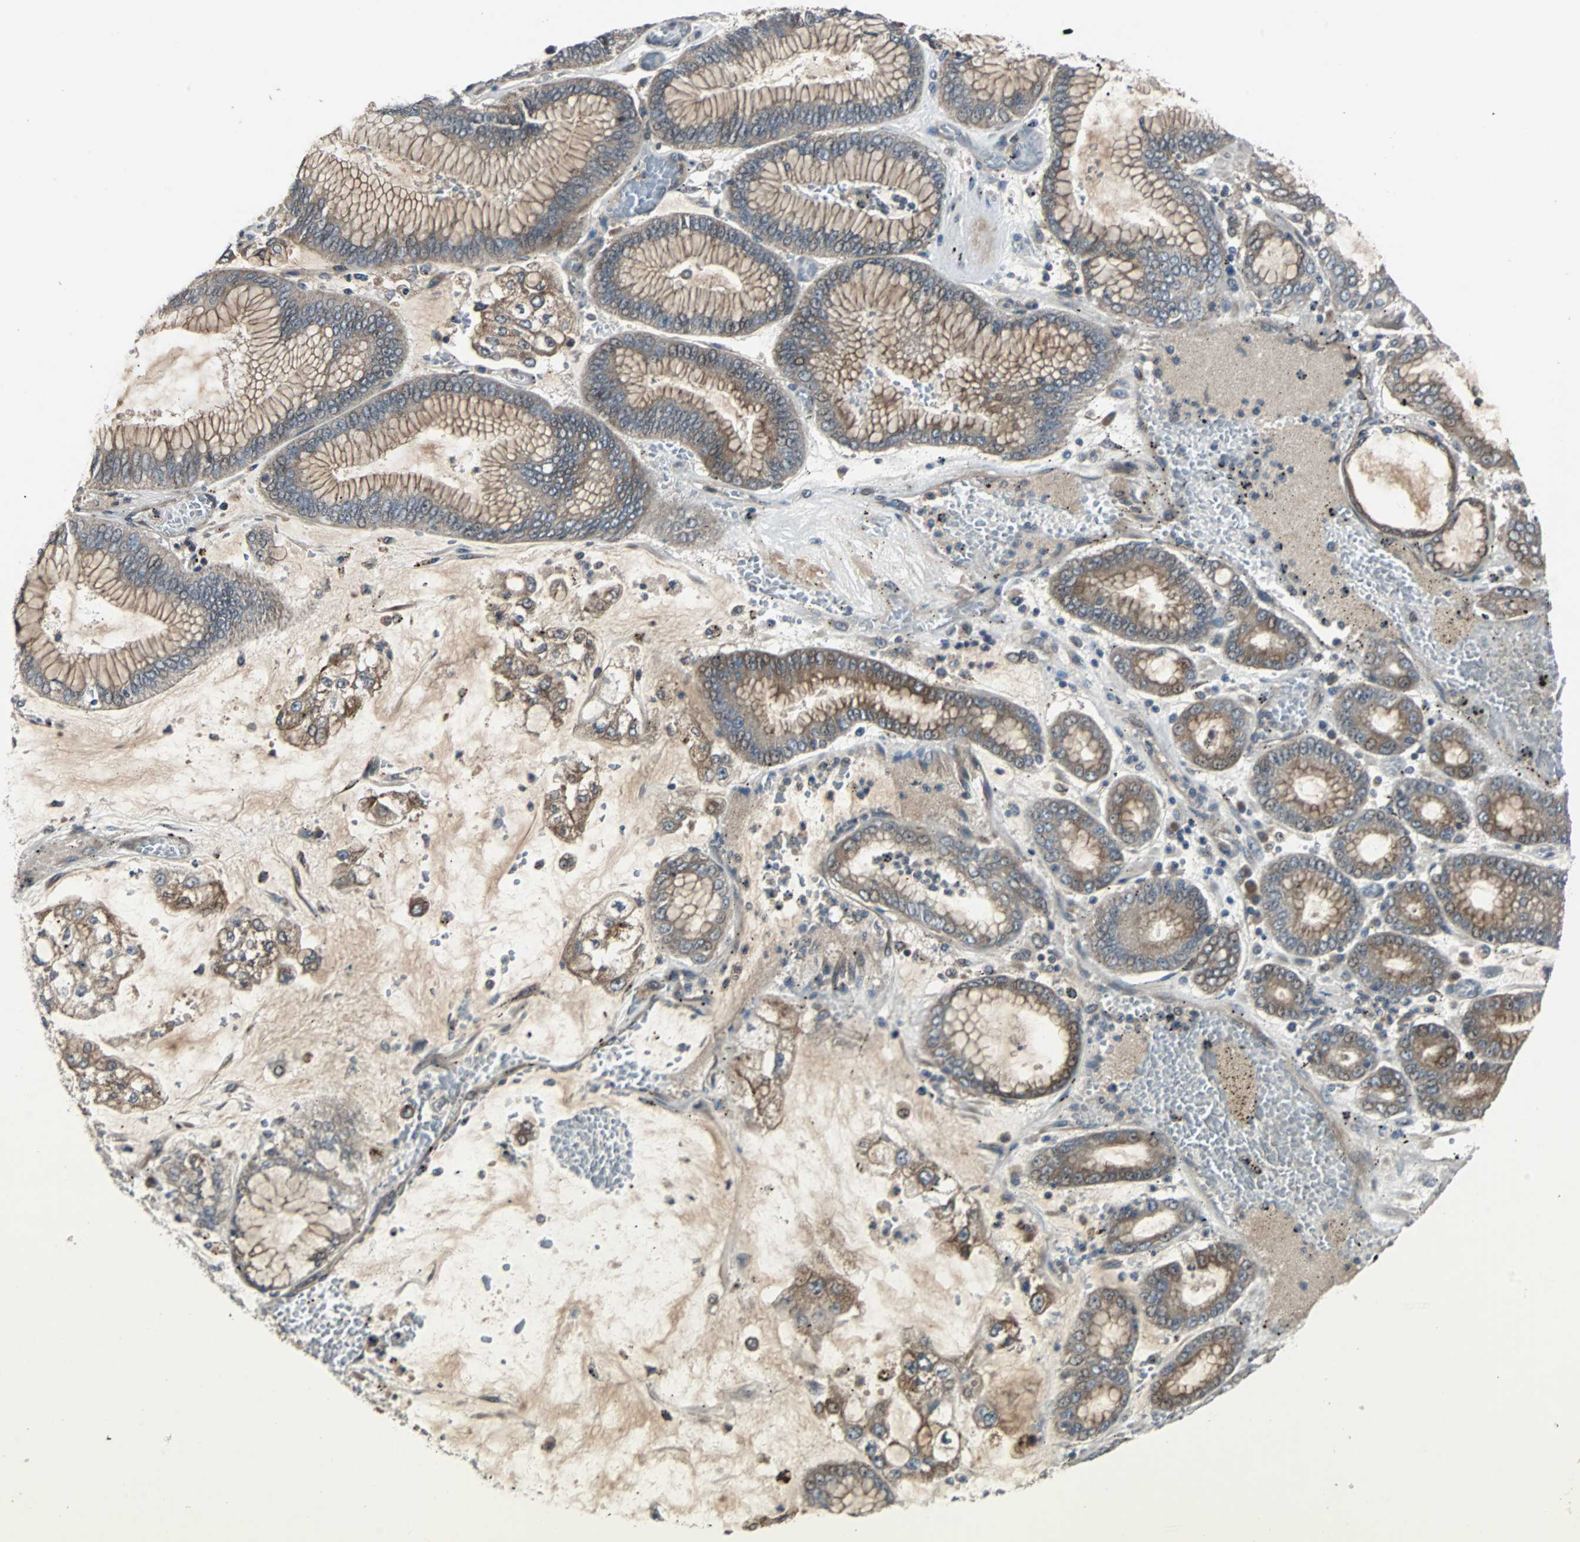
{"staining": {"intensity": "moderate", "quantity": ">75%", "location": "cytoplasmic/membranous"}, "tissue": "stomach cancer", "cell_type": "Tumor cells", "image_type": "cancer", "snomed": [{"axis": "morphology", "description": "Normal tissue, NOS"}, {"axis": "morphology", "description": "Adenocarcinoma, NOS"}, {"axis": "topography", "description": "Stomach, upper"}, {"axis": "topography", "description": "Stomach"}], "caption": "Stomach adenocarcinoma stained with immunohistochemistry reveals moderate cytoplasmic/membranous expression in approximately >75% of tumor cells.", "gene": "ARF1", "patient": {"sex": "male", "age": 76}}